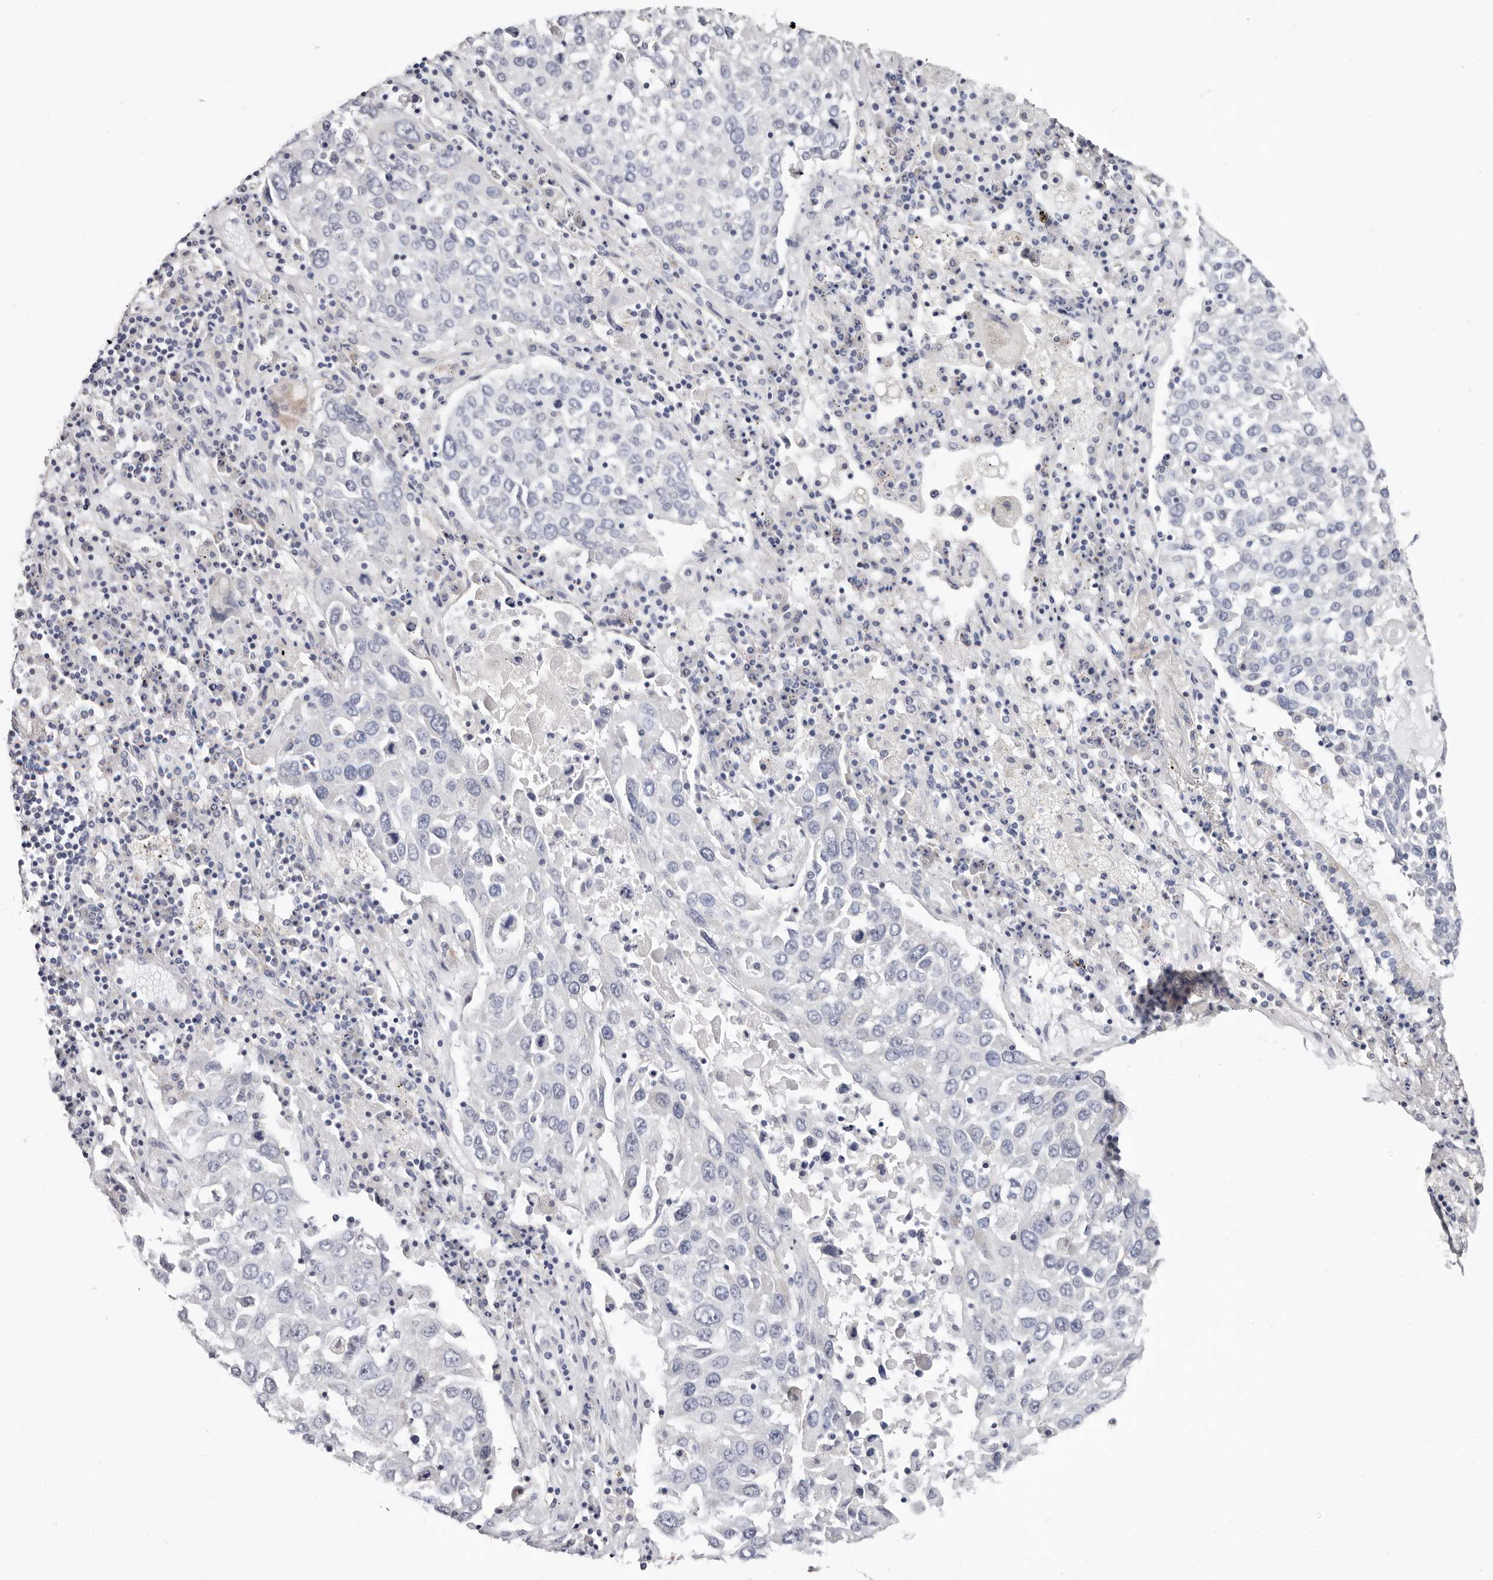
{"staining": {"intensity": "negative", "quantity": "none", "location": "none"}, "tissue": "lung cancer", "cell_type": "Tumor cells", "image_type": "cancer", "snomed": [{"axis": "morphology", "description": "Squamous cell carcinoma, NOS"}, {"axis": "topography", "description": "Lung"}], "caption": "Immunohistochemistry (IHC) histopathology image of squamous cell carcinoma (lung) stained for a protein (brown), which shows no positivity in tumor cells.", "gene": "RSPO2", "patient": {"sex": "male", "age": 65}}